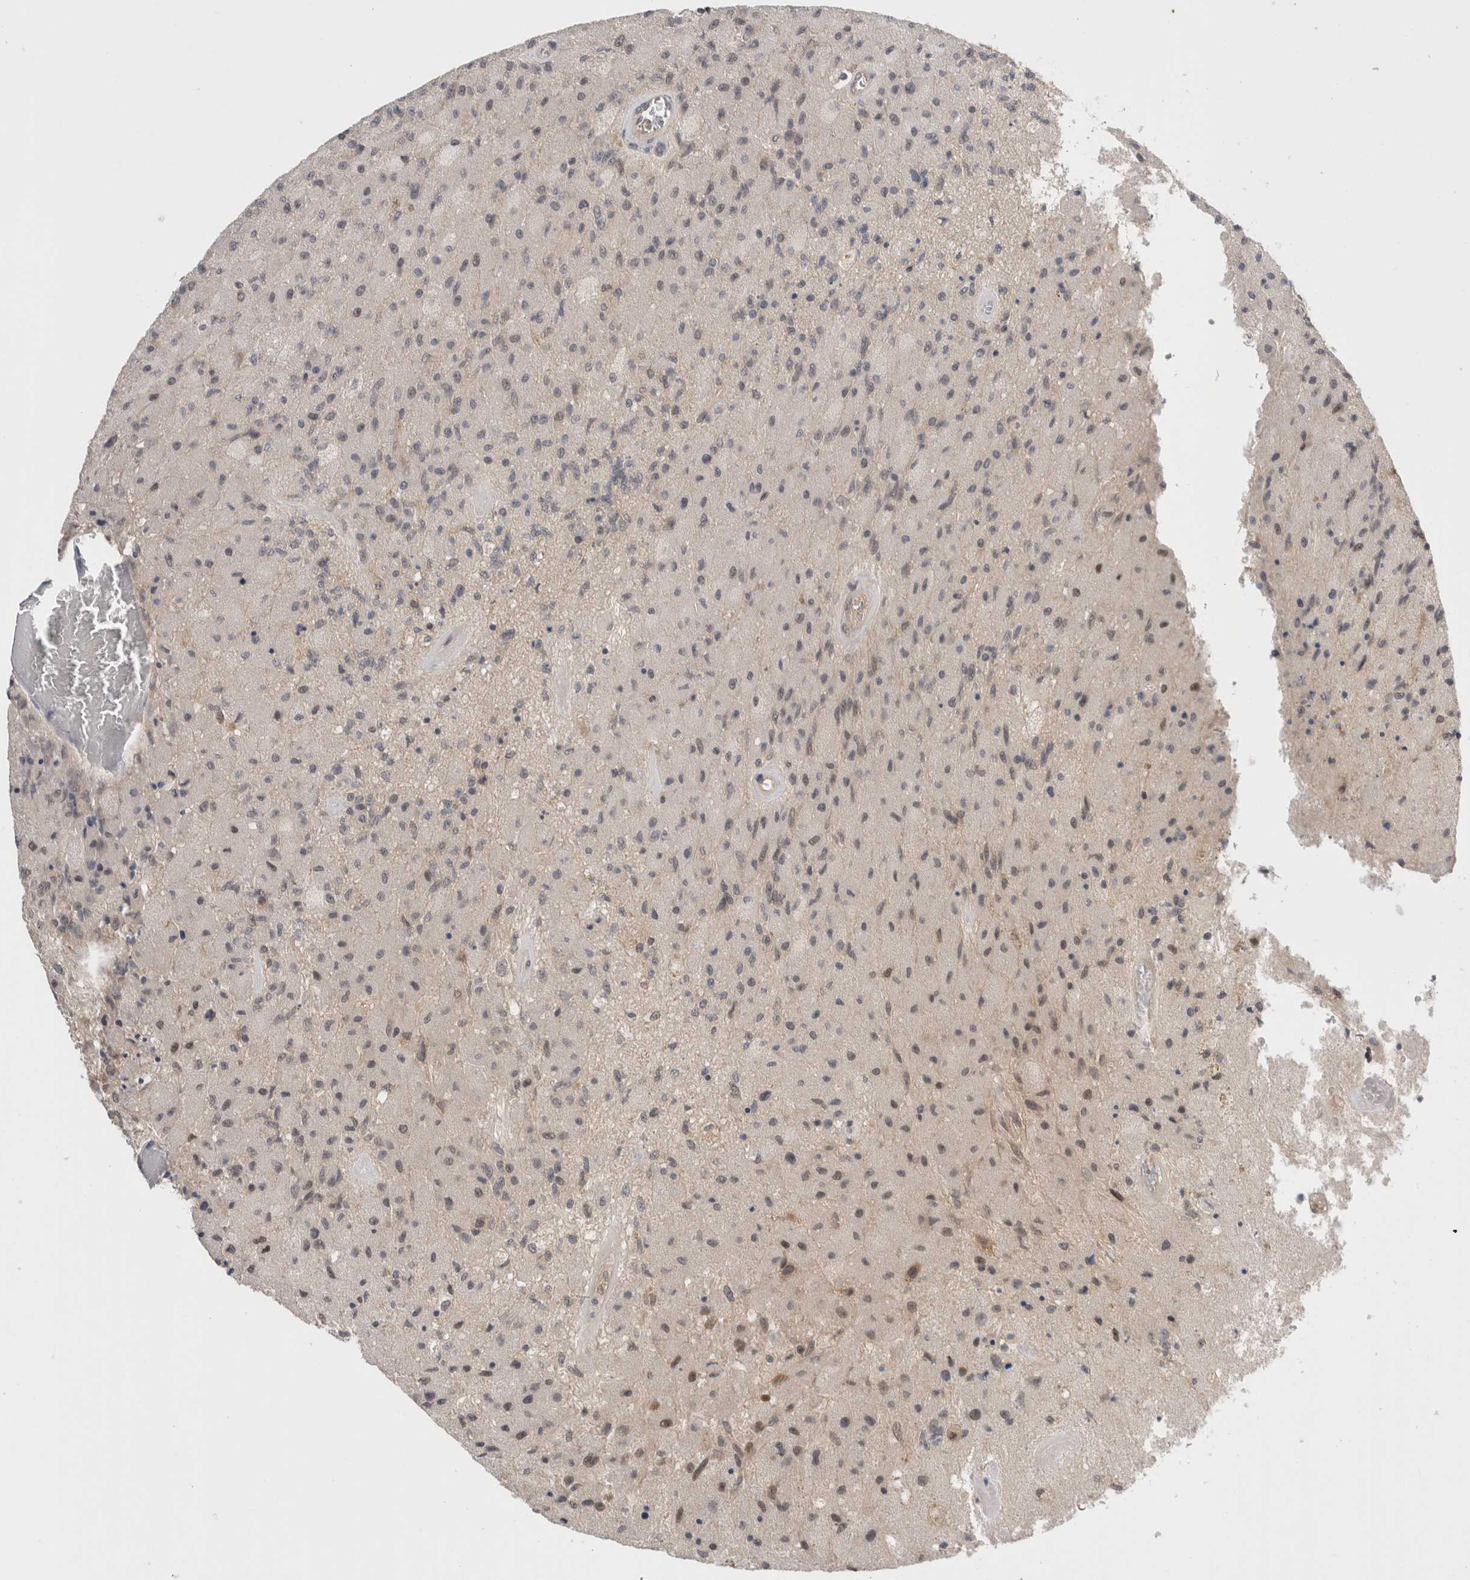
{"staining": {"intensity": "negative", "quantity": "none", "location": "none"}, "tissue": "glioma", "cell_type": "Tumor cells", "image_type": "cancer", "snomed": [{"axis": "morphology", "description": "Normal tissue, NOS"}, {"axis": "morphology", "description": "Glioma, malignant, High grade"}, {"axis": "topography", "description": "Cerebral cortex"}], "caption": "Immunohistochemical staining of human glioma displays no significant expression in tumor cells. (DAB immunohistochemistry with hematoxylin counter stain).", "gene": "NFKB1", "patient": {"sex": "male", "age": 77}}